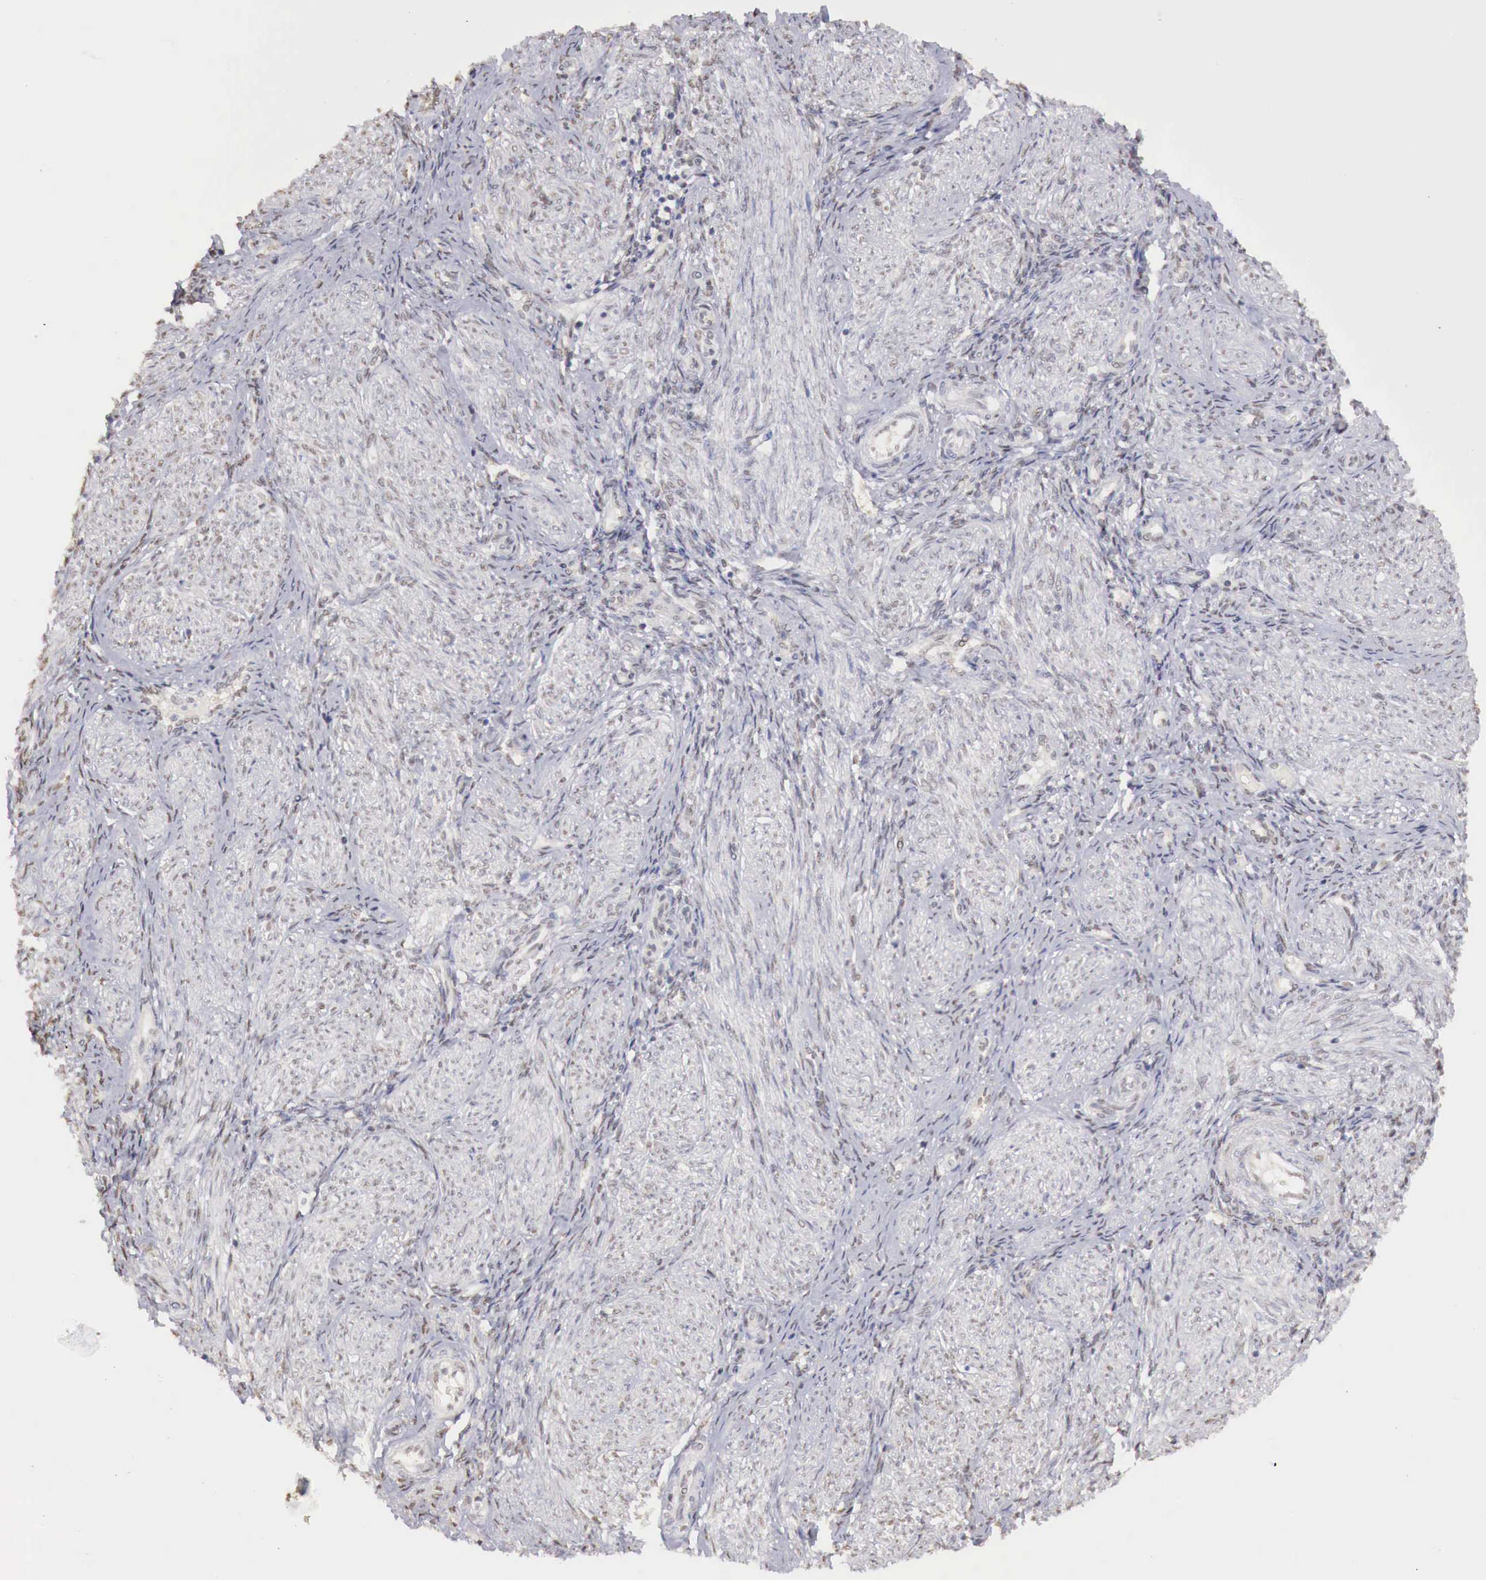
{"staining": {"intensity": "negative", "quantity": "none", "location": "none"}, "tissue": "endometrium", "cell_type": "Cells in endometrial stroma", "image_type": "normal", "snomed": [{"axis": "morphology", "description": "Normal tissue, NOS"}, {"axis": "topography", "description": "Endometrium"}], "caption": "High power microscopy micrograph of an immunohistochemistry (IHC) histopathology image of normal endometrium, revealing no significant positivity in cells in endometrial stroma.", "gene": "UBA1", "patient": {"sex": "female", "age": 36}}